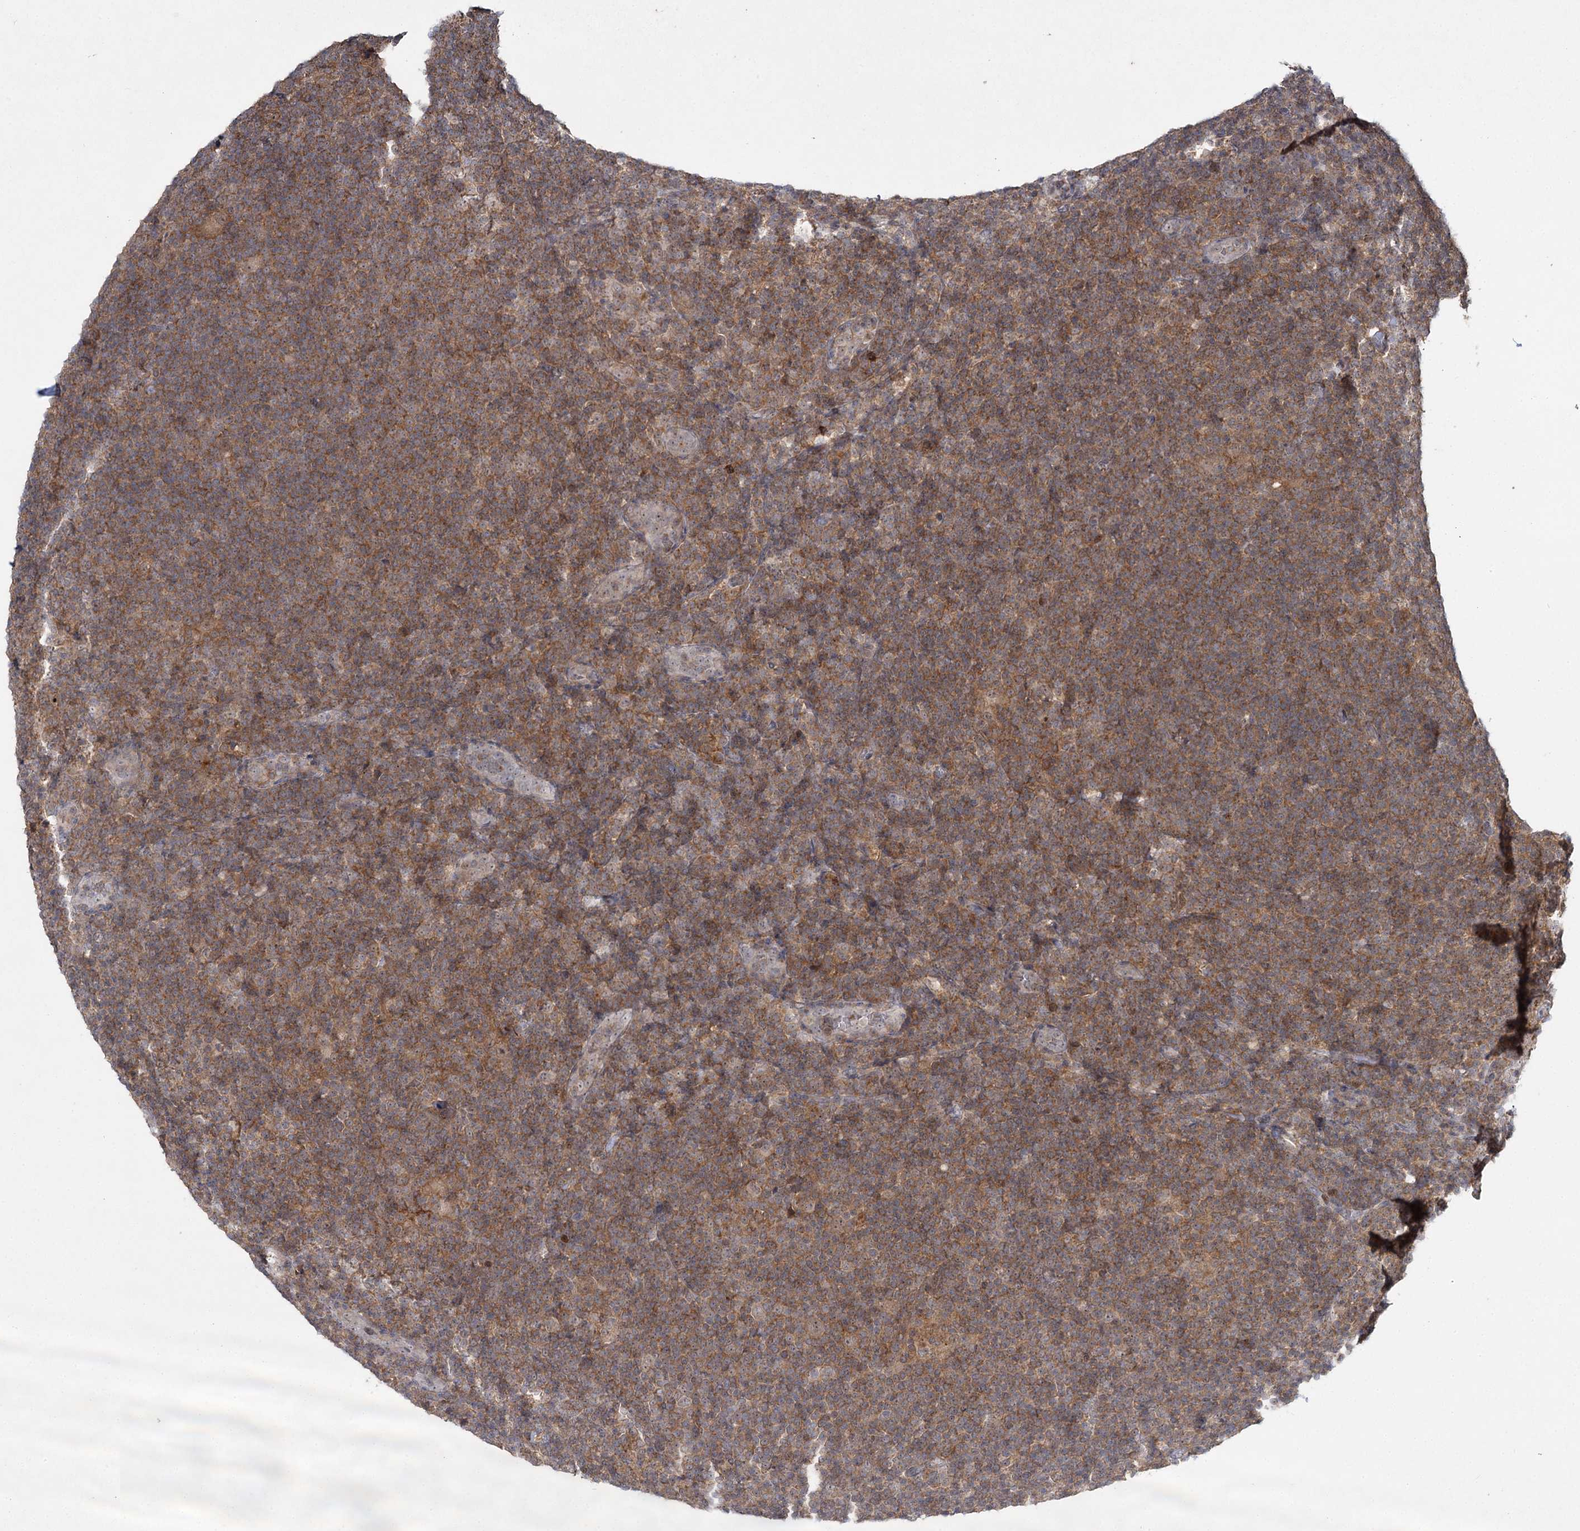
{"staining": {"intensity": "weak", "quantity": ">75%", "location": "cytoplasmic/membranous"}, "tissue": "lymphoma", "cell_type": "Tumor cells", "image_type": "cancer", "snomed": [{"axis": "morphology", "description": "Hodgkin's disease, NOS"}, {"axis": "topography", "description": "Lymph node"}], "caption": "This is an image of IHC staining of Hodgkin's disease, which shows weak staining in the cytoplasmic/membranous of tumor cells.", "gene": "WDR44", "patient": {"sex": "female", "age": 57}}